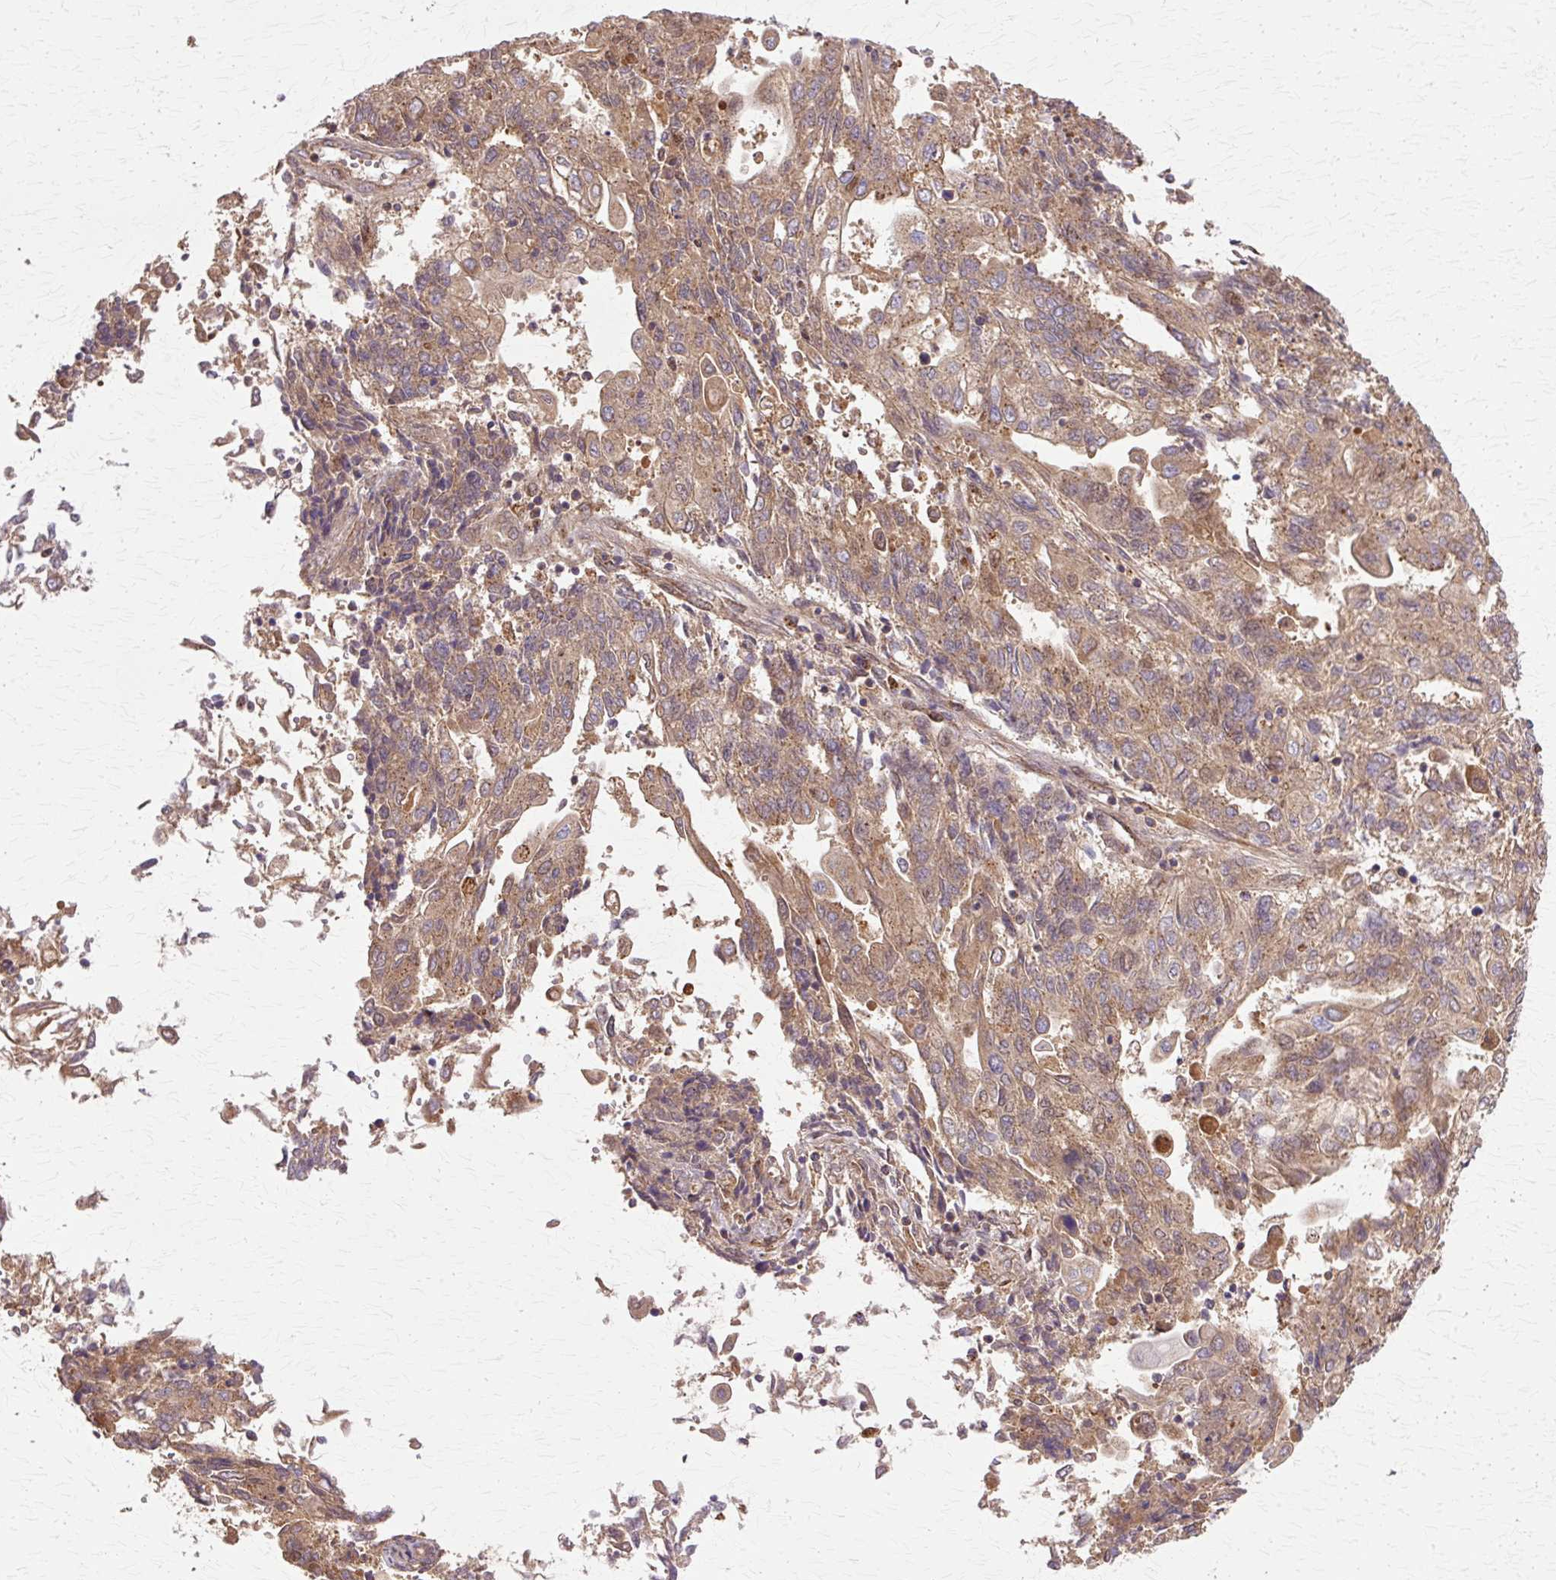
{"staining": {"intensity": "moderate", "quantity": ">75%", "location": "cytoplasmic/membranous"}, "tissue": "endometrial cancer", "cell_type": "Tumor cells", "image_type": "cancer", "snomed": [{"axis": "morphology", "description": "Adenocarcinoma, NOS"}, {"axis": "topography", "description": "Endometrium"}], "caption": "High-power microscopy captured an immunohistochemistry (IHC) histopathology image of endometrial cancer, revealing moderate cytoplasmic/membranous staining in approximately >75% of tumor cells. (Stains: DAB in brown, nuclei in blue, Microscopy: brightfield microscopy at high magnification).", "gene": "COPB1", "patient": {"sex": "female", "age": 54}}